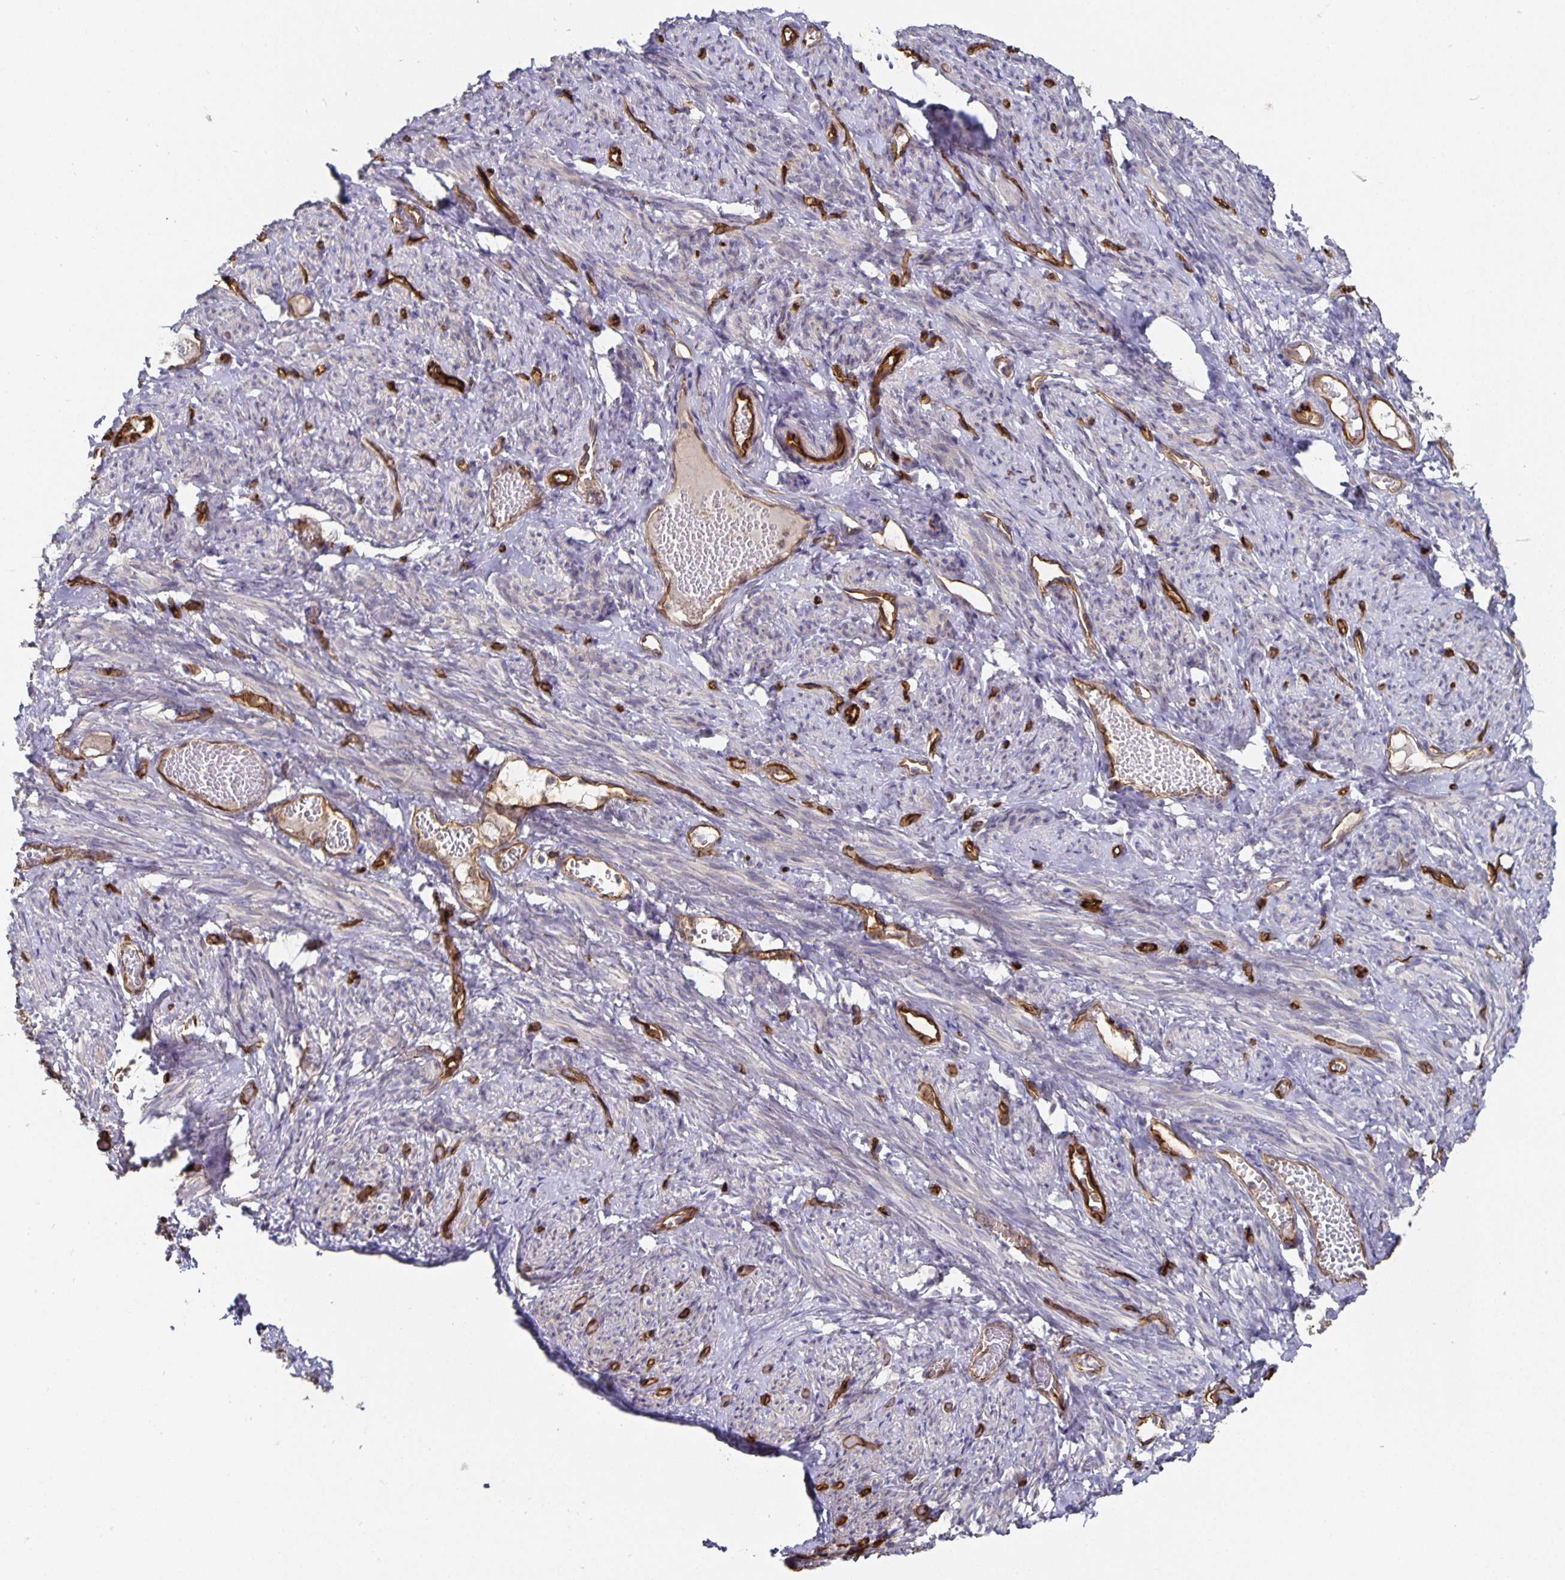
{"staining": {"intensity": "negative", "quantity": "none", "location": "none"}, "tissue": "smooth muscle", "cell_type": "Smooth muscle cells", "image_type": "normal", "snomed": [{"axis": "morphology", "description": "Normal tissue, NOS"}, {"axis": "topography", "description": "Smooth muscle"}], "caption": "Protein analysis of benign smooth muscle displays no significant expression in smooth muscle cells.", "gene": "PODXL", "patient": {"sex": "female", "age": 65}}